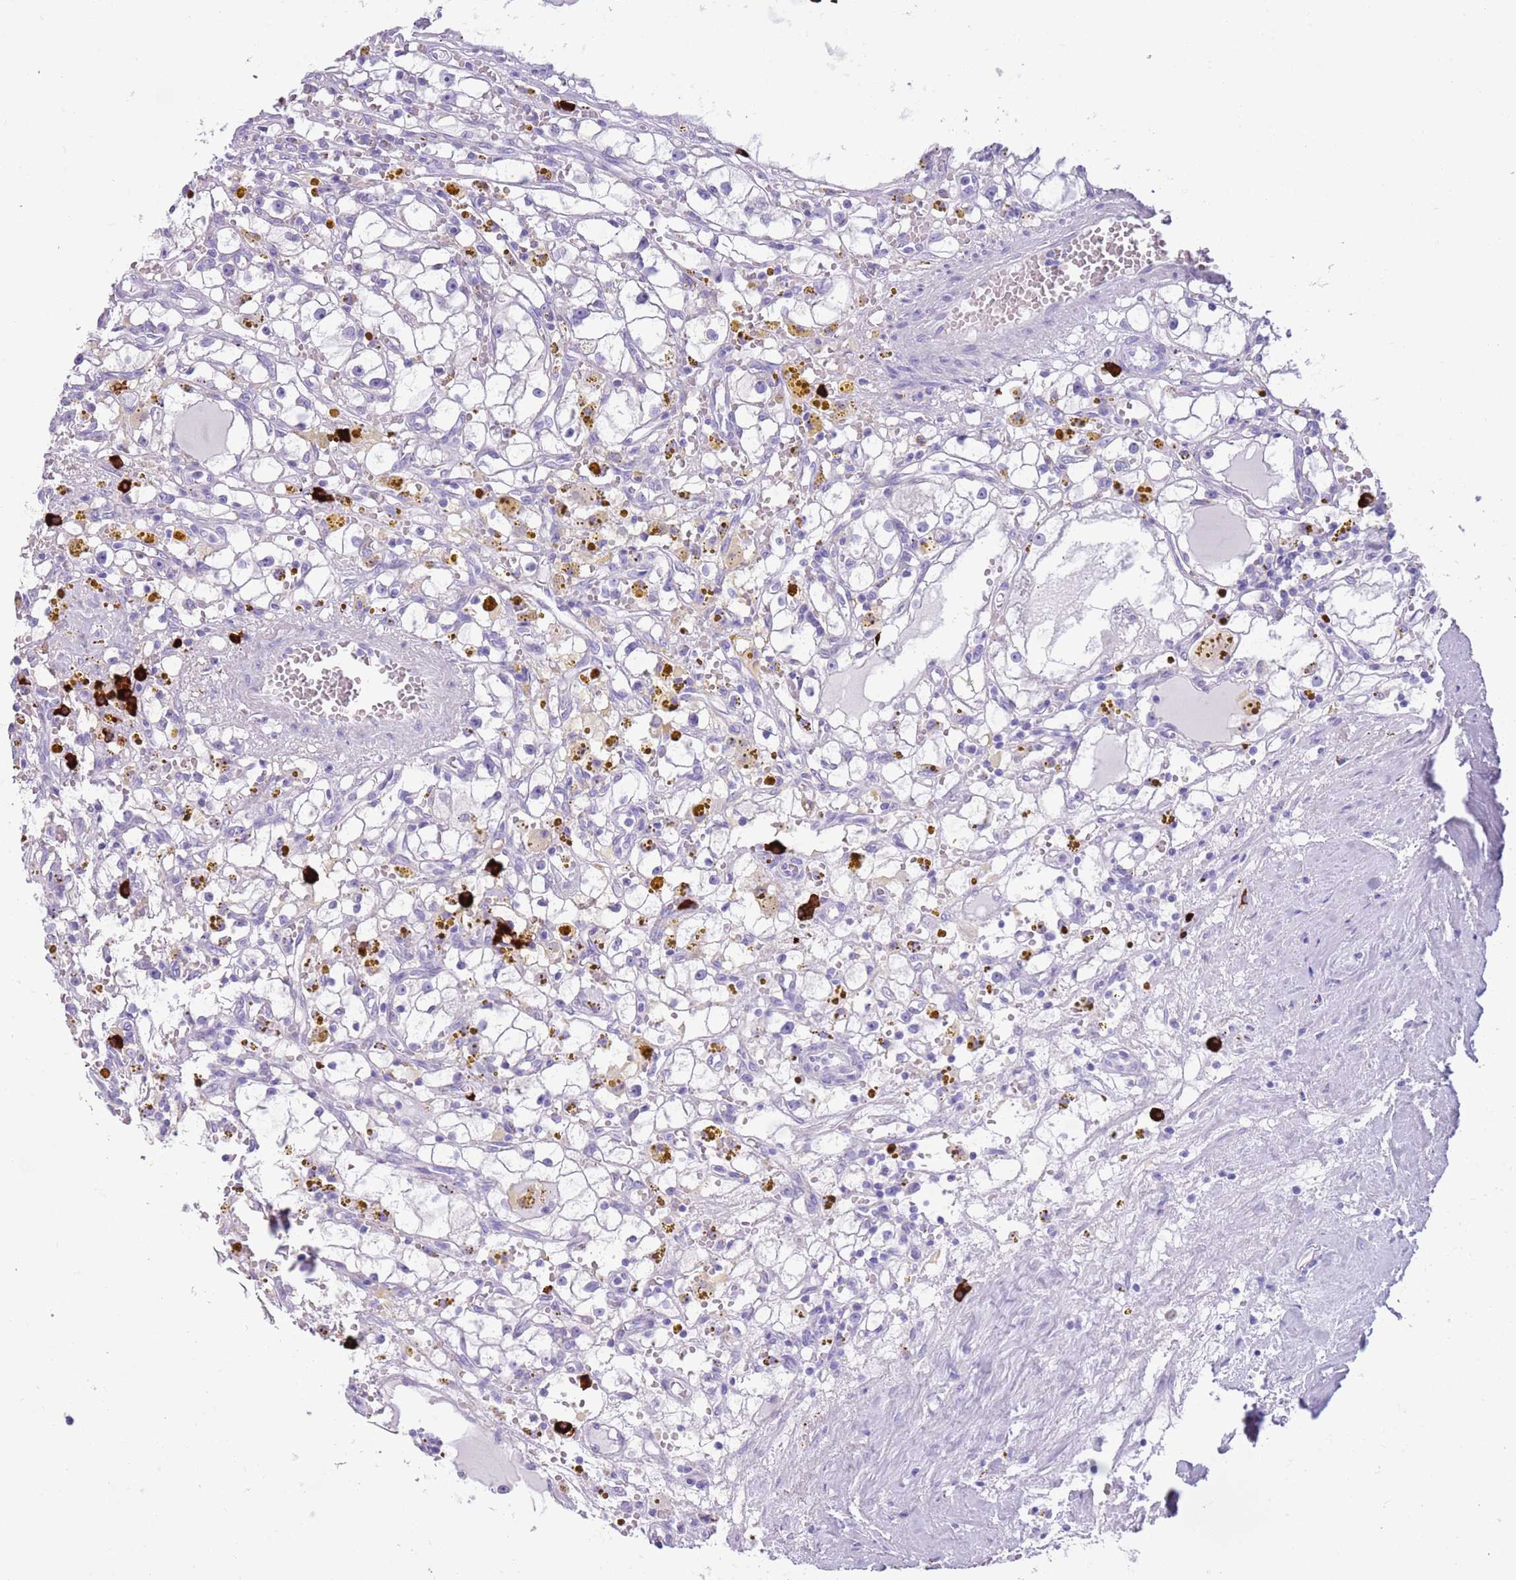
{"staining": {"intensity": "negative", "quantity": "none", "location": "none"}, "tissue": "renal cancer", "cell_type": "Tumor cells", "image_type": "cancer", "snomed": [{"axis": "morphology", "description": "Adenocarcinoma, NOS"}, {"axis": "topography", "description": "Kidney"}], "caption": "Photomicrograph shows no significant protein staining in tumor cells of renal adenocarcinoma.", "gene": "LY6G5B", "patient": {"sex": "male", "age": 56}}